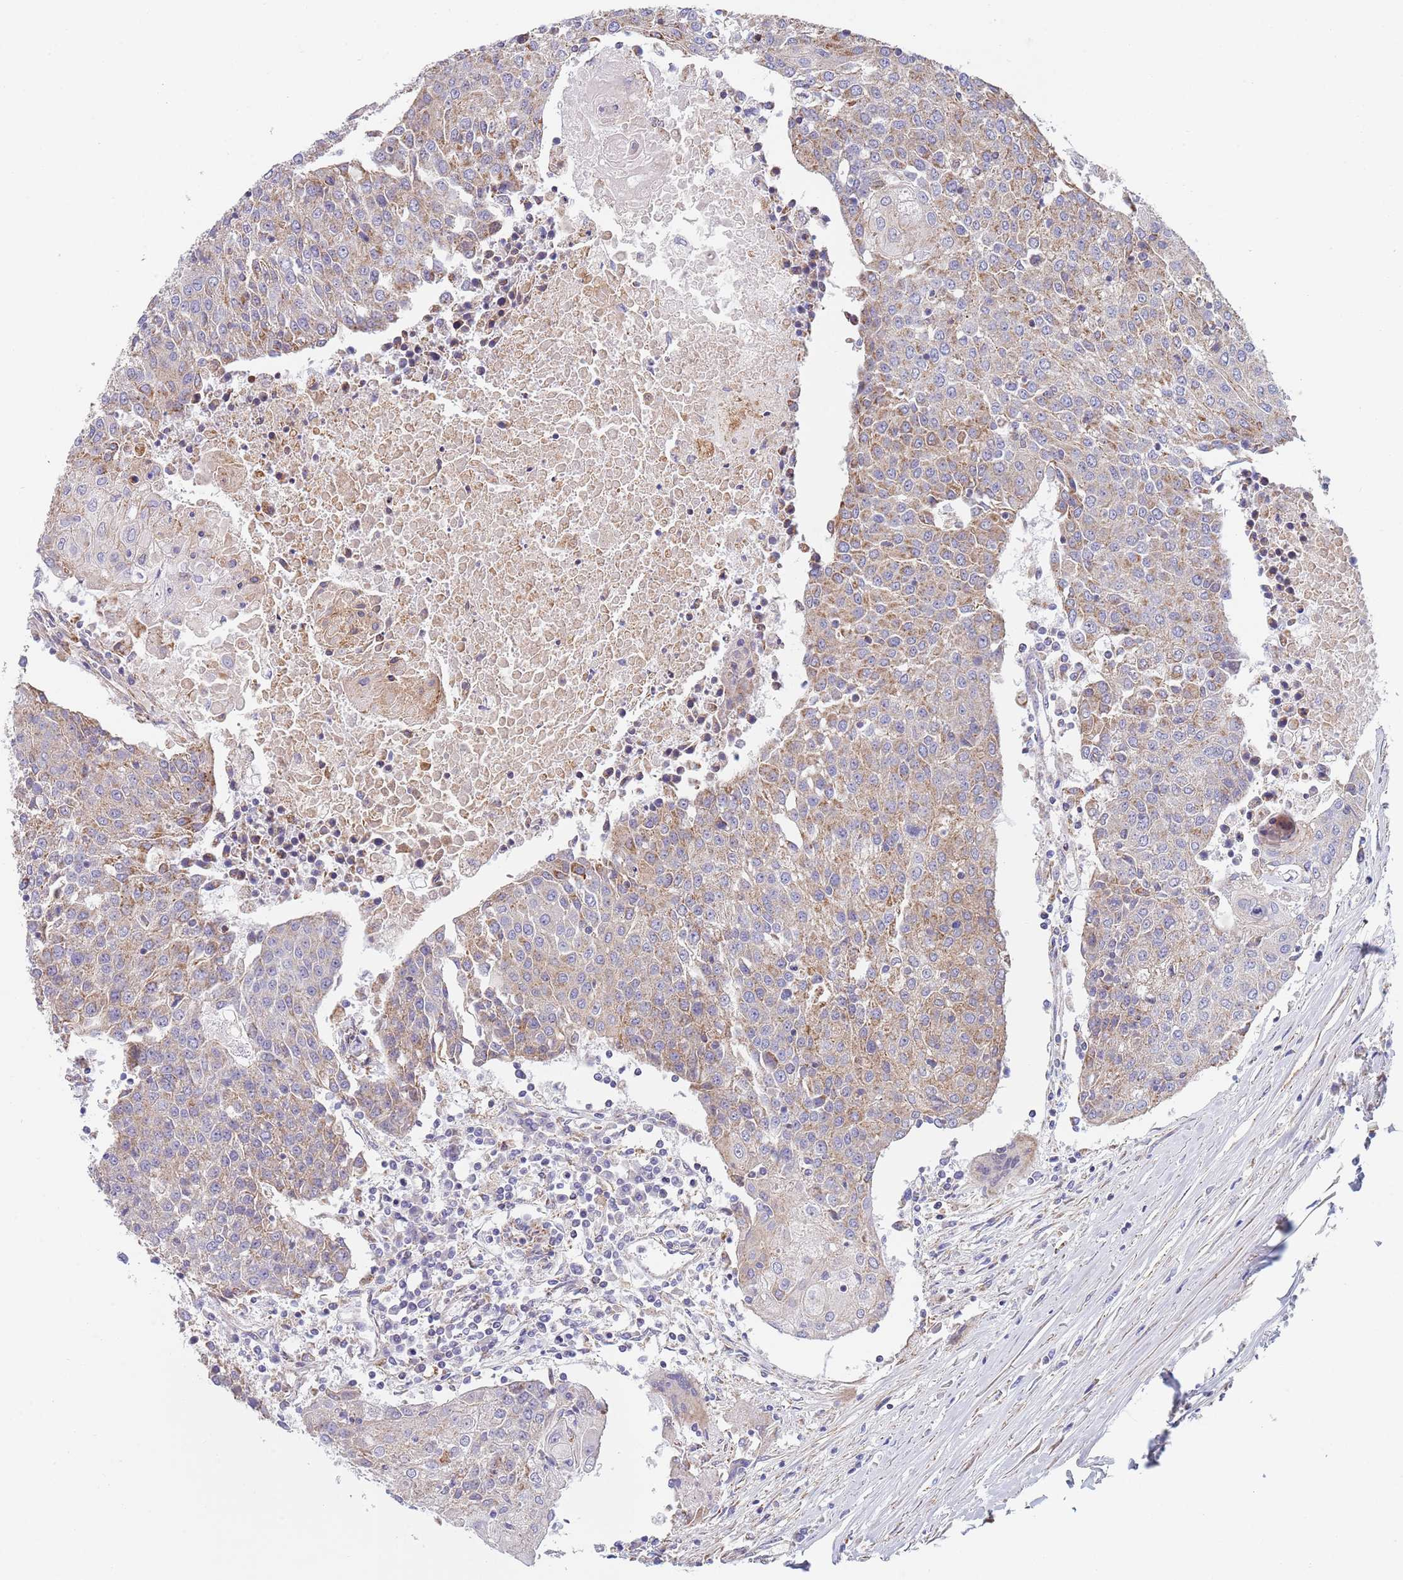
{"staining": {"intensity": "weak", "quantity": "25%-75%", "location": "cytoplasmic/membranous"}, "tissue": "urothelial cancer", "cell_type": "Tumor cells", "image_type": "cancer", "snomed": [{"axis": "morphology", "description": "Urothelial carcinoma, High grade"}, {"axis": "topography", "description": "Urinary bladder"}], "caption": "This histopathology image displays IHC staining of urothelial cancer, with low weak cytoplasmic/membranous expression in about 25%-75% of tumor cells.", "gene": "PWWP3A", "patient": {"sex": "female", "age": 85}}